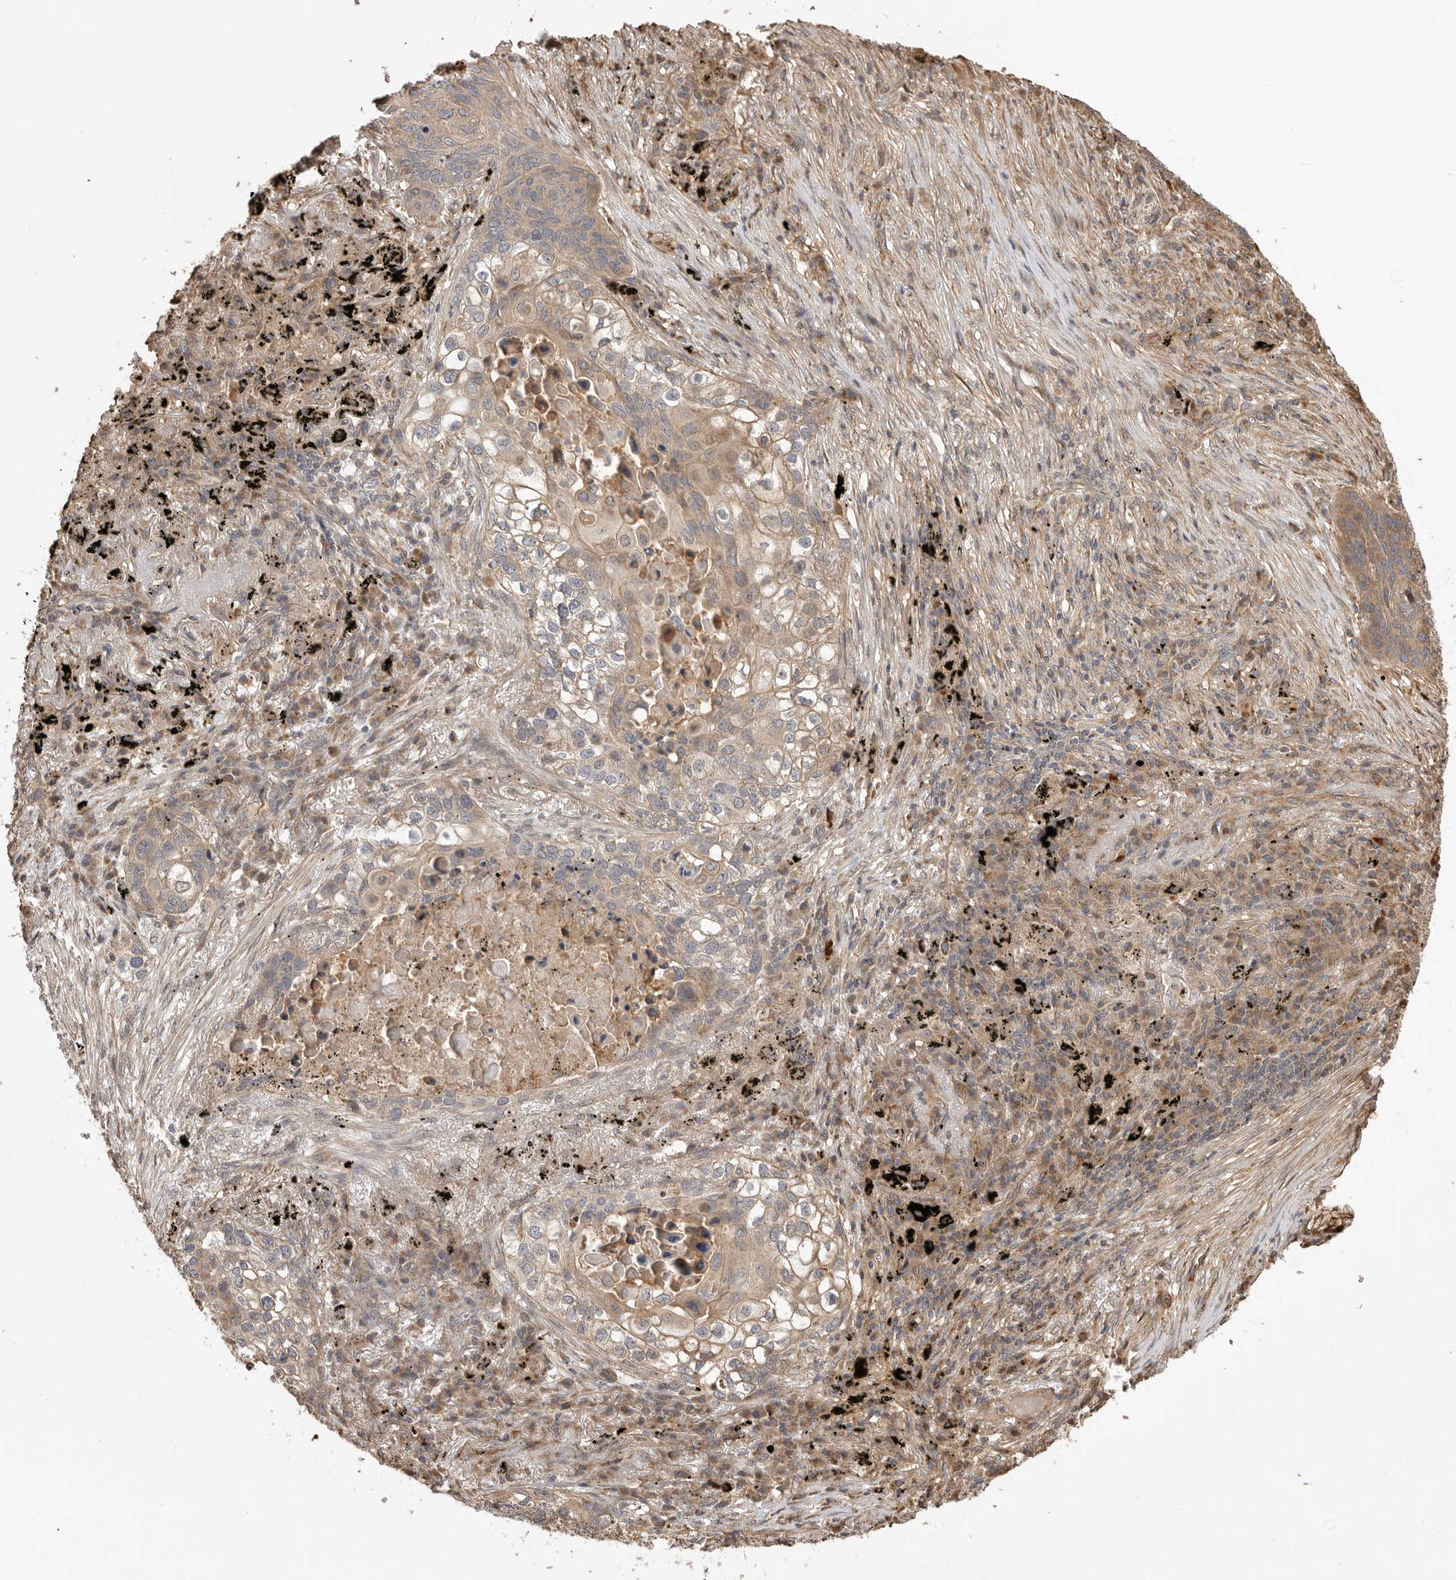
{"staining": {"intensity": "weak", "quantity": ">75%", "location": "cytoplasmic/membranous"}, "tissue": "lung cancer", "cell_type": "Tumor cells", "image_type": "cancer", "snomed": [{"axis": "morphology", "description": "Squamous cell carcinoma, NOS"}, {"axis": "topography", "description": "Lung"}], "caption": "A histopathology image of human lung cancer (squamous cell carcinoma) stained for a protein displays weak cytoplasmic/membranous brown staining in tumor cells.", "gene": "DPH7", "patient": {"sex": "female", "age": 63}}